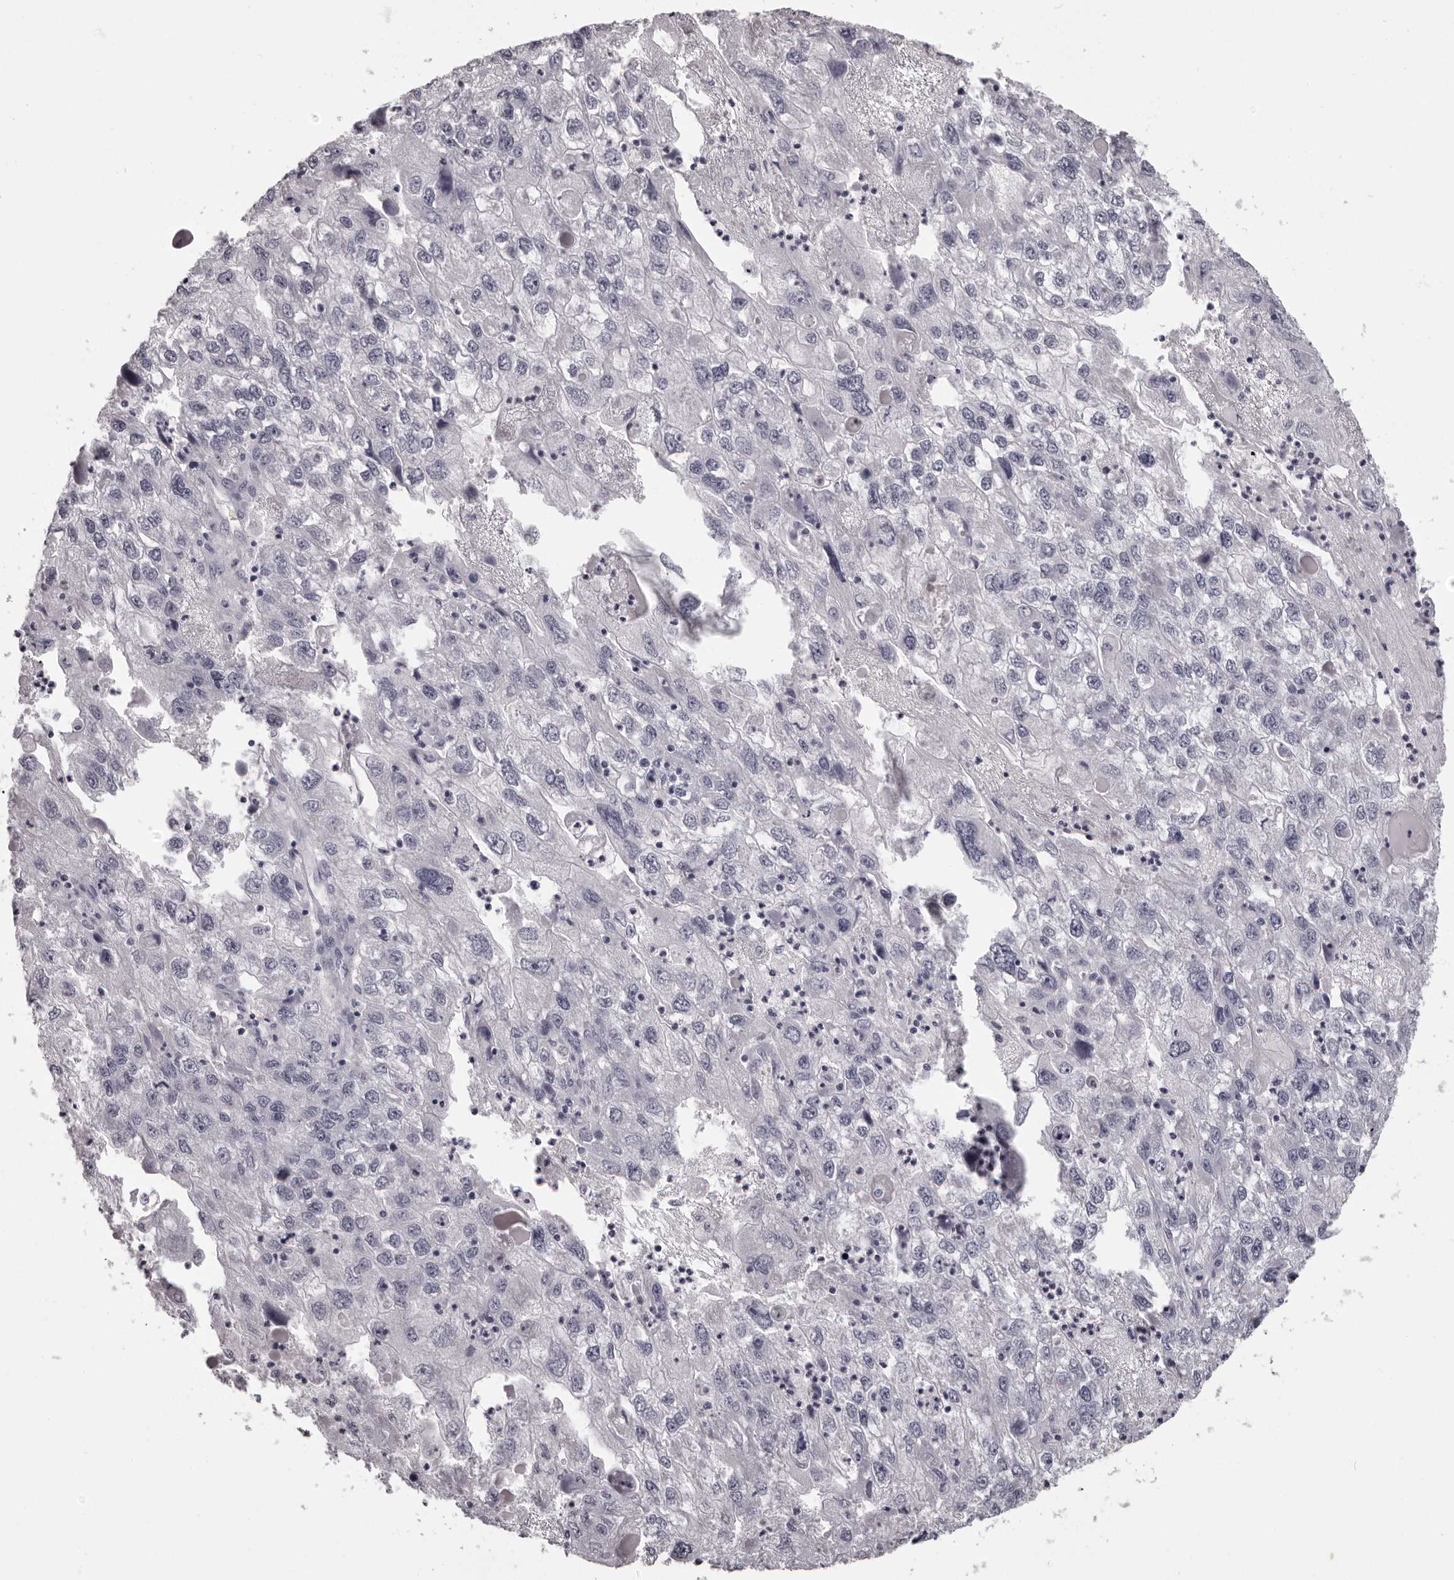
{"staining": {"intensity": "negative", "quantity": "none", "location": "none"}, "tissue": "endometrial cancer", "cell_type": "Tumor cells", "image_type": "cancer", "snomed": [{"axis": "morphology", "description": "Adenocarcinoma, NOS"}, {"axis": "topography", "description": "Endometrium"}], "caption": "Immunohistochemistry micrograph of neoplastic tissue: endometrial cancer (adenocarcinoma) stained with DAB (3,3'-diaminobenzidine) demonstrates no significant protein staining in tumor cells.", "gene": "C8orf74", "patient": {"sex": "female", "age": 49}}